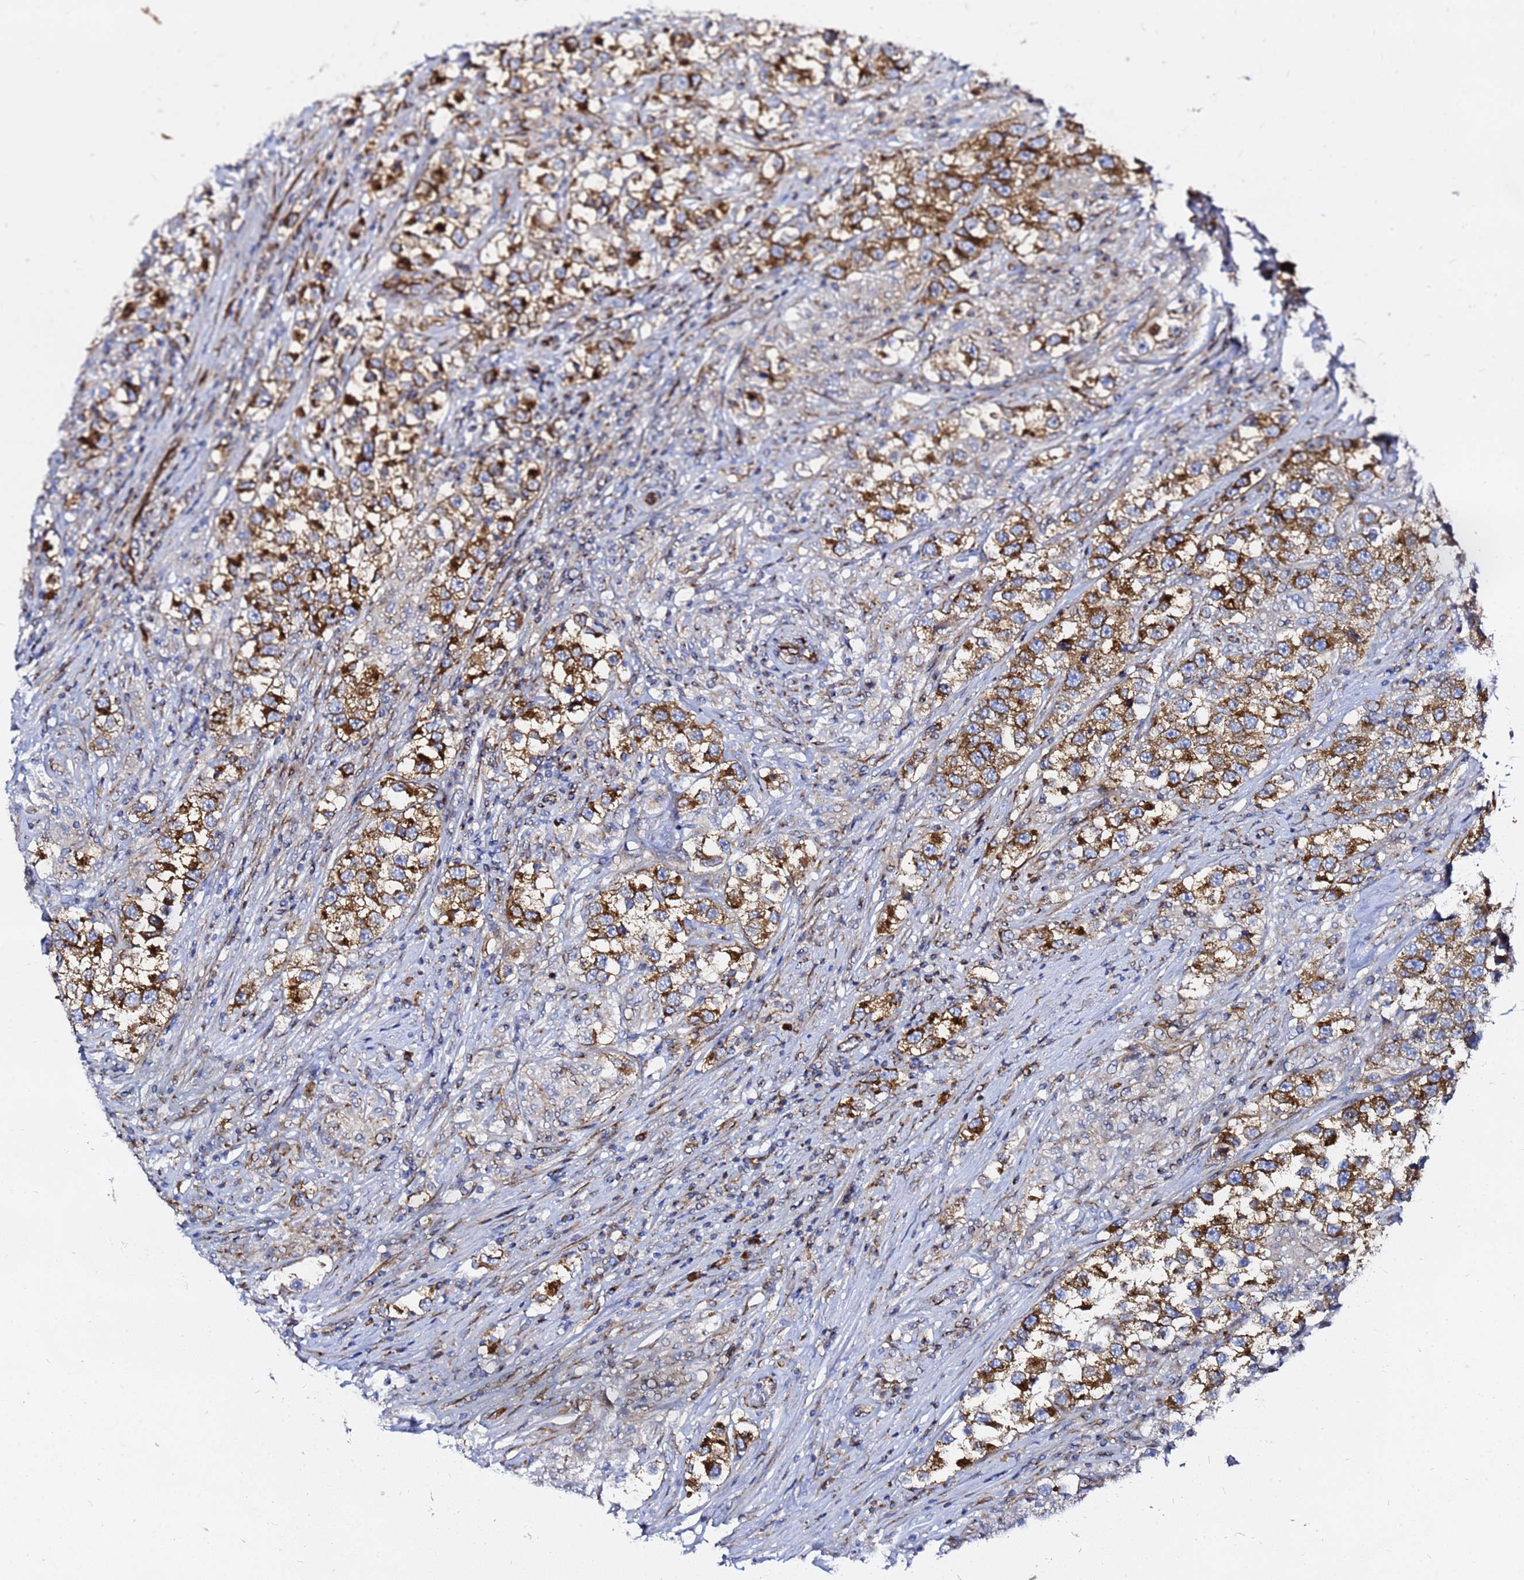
{"staining": {"intensity": "strong", "quantity": "25%-75%", "location": "cytoplasmic/membranous"}, "tissue": "testis cancer", "cell_type": "Tumor cells", "image_type": "cancer", "snomed": [{"axis": "morphology", "description": "Seminoma, NOS"}, {"axis": "topography", "description": "Testis"}], "caption": "This photomicrograph demonstrates immunohistochemistry (IHC) staining of testis seminoma, with high strong cytoplasmic/membranous expression in approximately 25%-75% of tumor cells.", "gene": "TUBA8", "patient": {"sex": "male", "age": 46}}